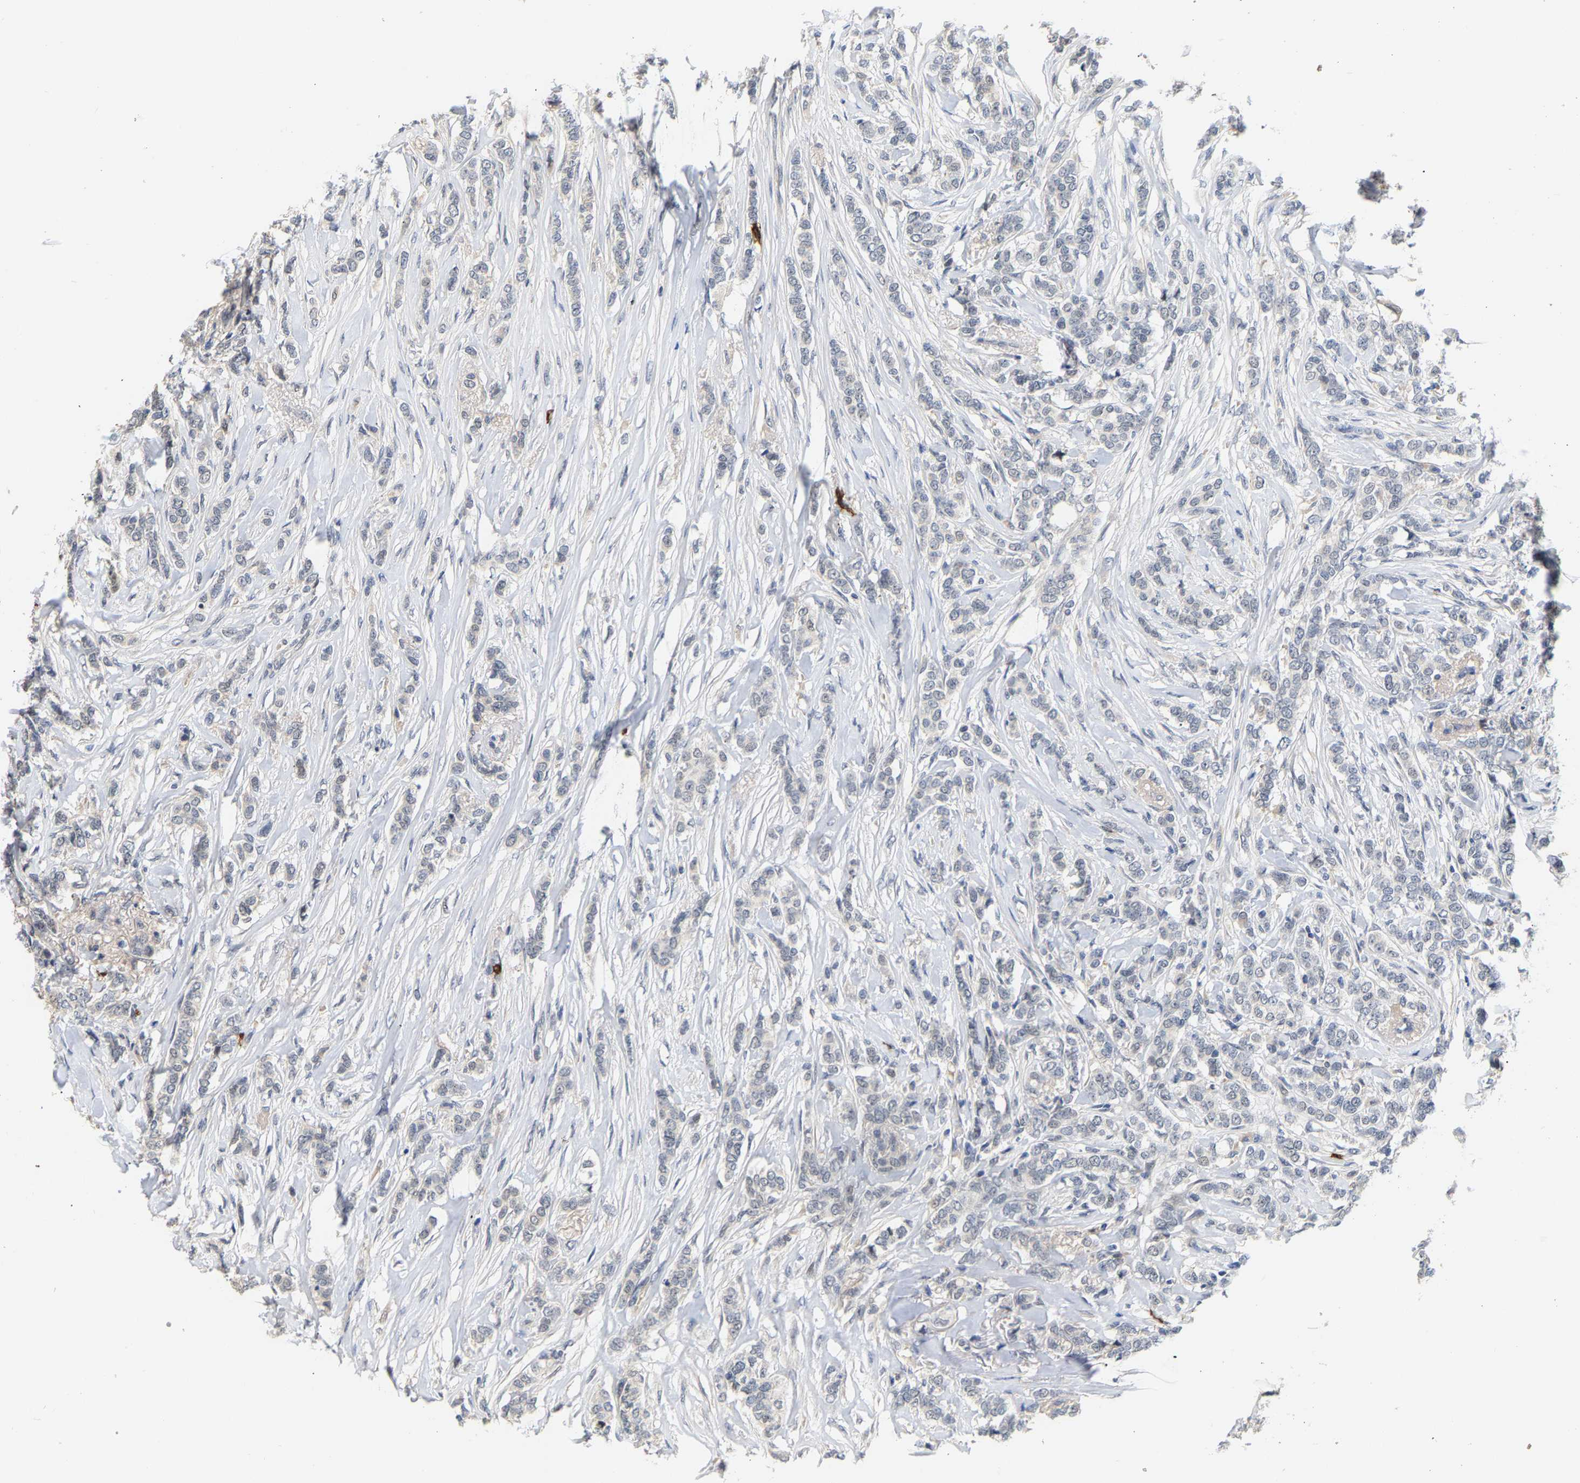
{"staining": {"intensity": "negative", "quantity": "none", "location": "none"}, "tissue": "breast cancer", "cell_type": "Tumor cells", "image_type": "cancer", "snomed": [{"axis": "morphology", "description": "Lobular carcinoma"}, {"axis": "topography", "description": "Skin"}, {"axis": "topography", "description": "Breast"}], "caption": "Immunohistochemistry (IHC) of human lobular carcinoma (breast) exhibits no staining in tumor cells.", "gene": "TDRD7", "patient": {"sex": "female", "age": 46}}